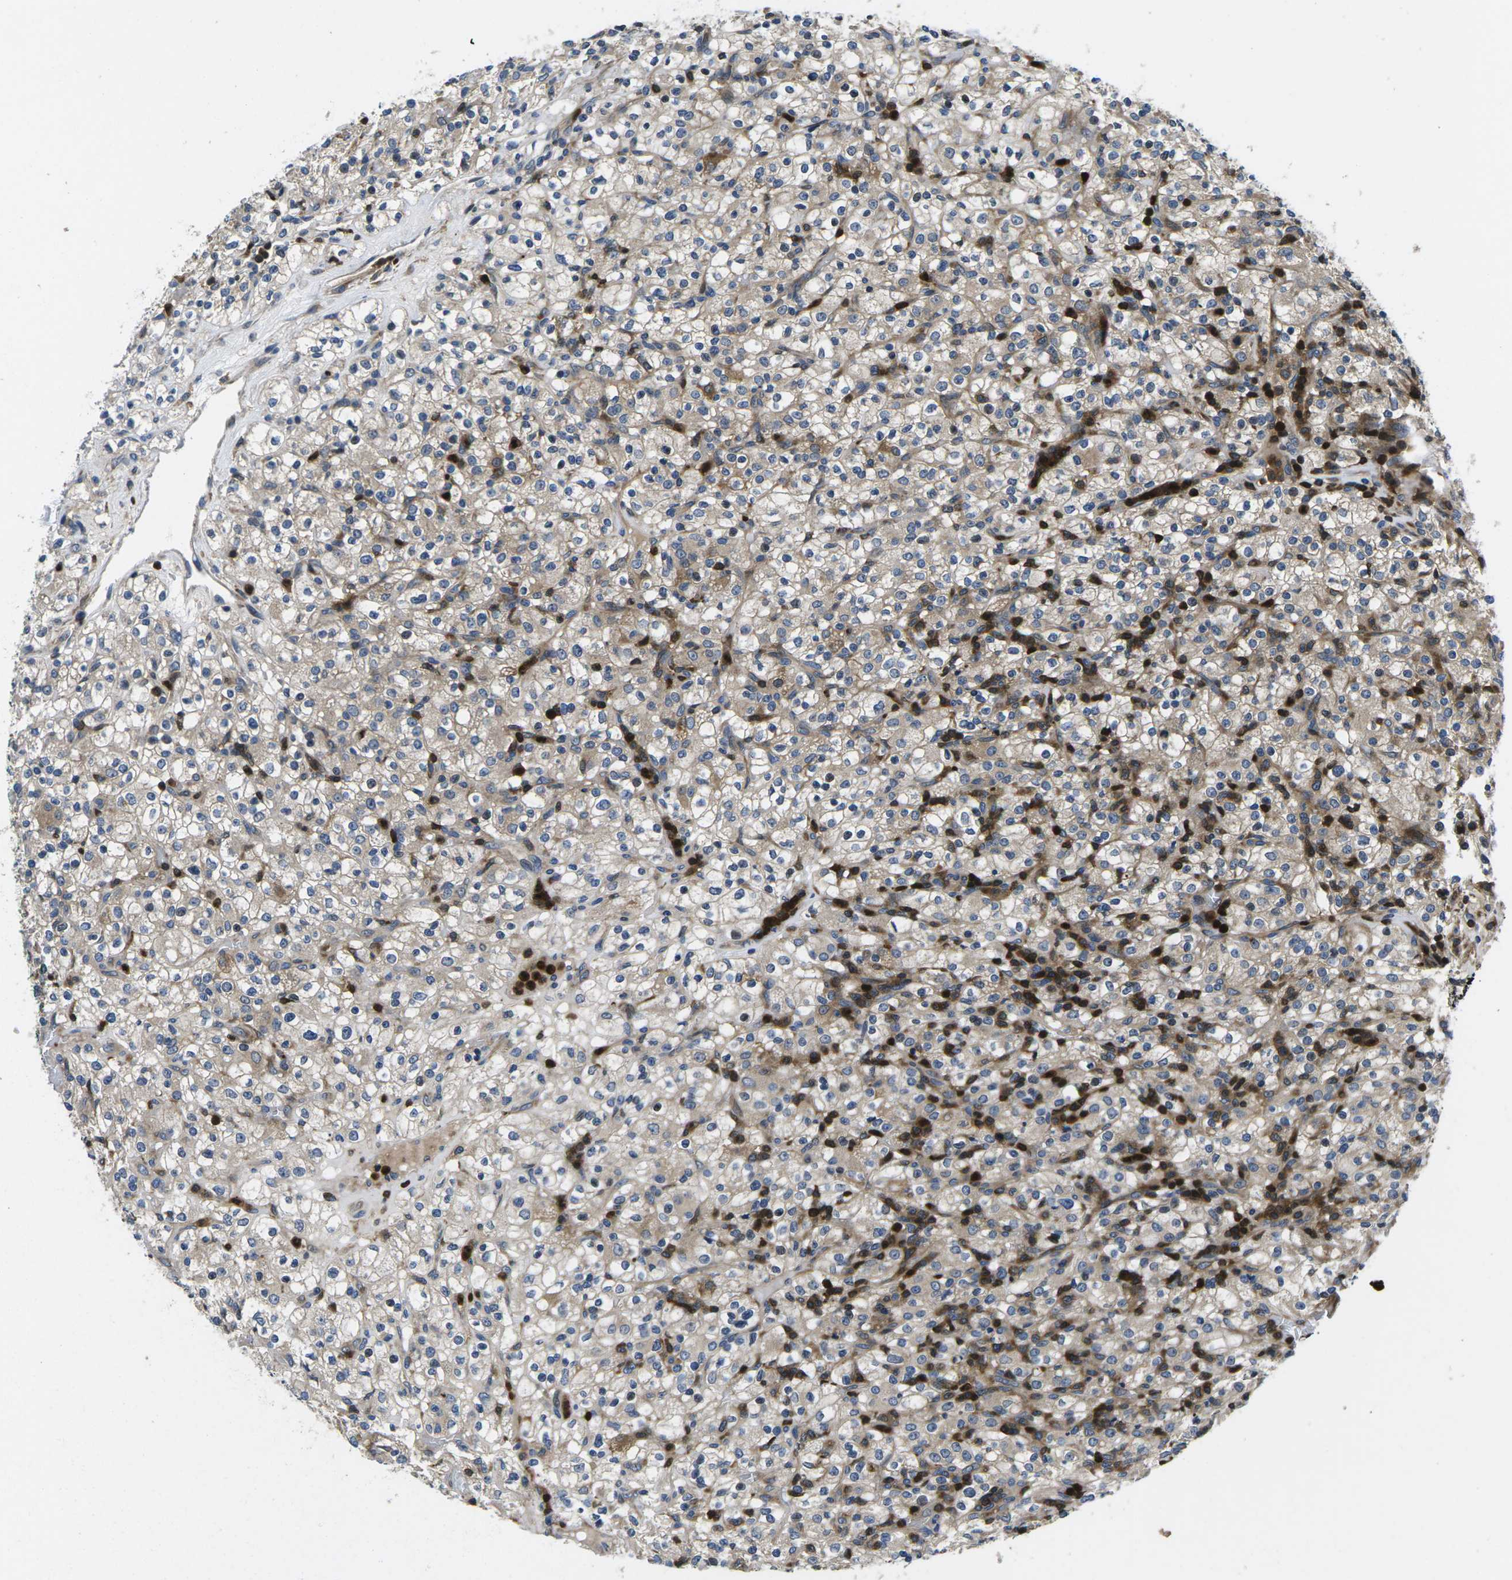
{"staining": {"intensity": "moderate", "quantity": "25%-75%", "location": "cytoplasmic/membranous"}, "tissue": "renal cancer", "cell_type": "Tumor cells", "image_type": "cancer", "snomed": [{"axis": "morphology", "description": "Normal tissue, NOS"}, {"axis": "morphology", "description": "Adenocarcinoma, NOS"}, {"axis": "topography", "description": "Kidney"}], "caption": "Renal cancer tissue exhibits moderate cytoplasmic/membranous staining in about 25%-75% of tumor cells The protein of interest is stained brown, and the nuclei are stained in blue (DAB IHC with brightfield microscopy, high magnification).", "gene": "PLCE1", "patient": {"sex": "female", "age": 72}}